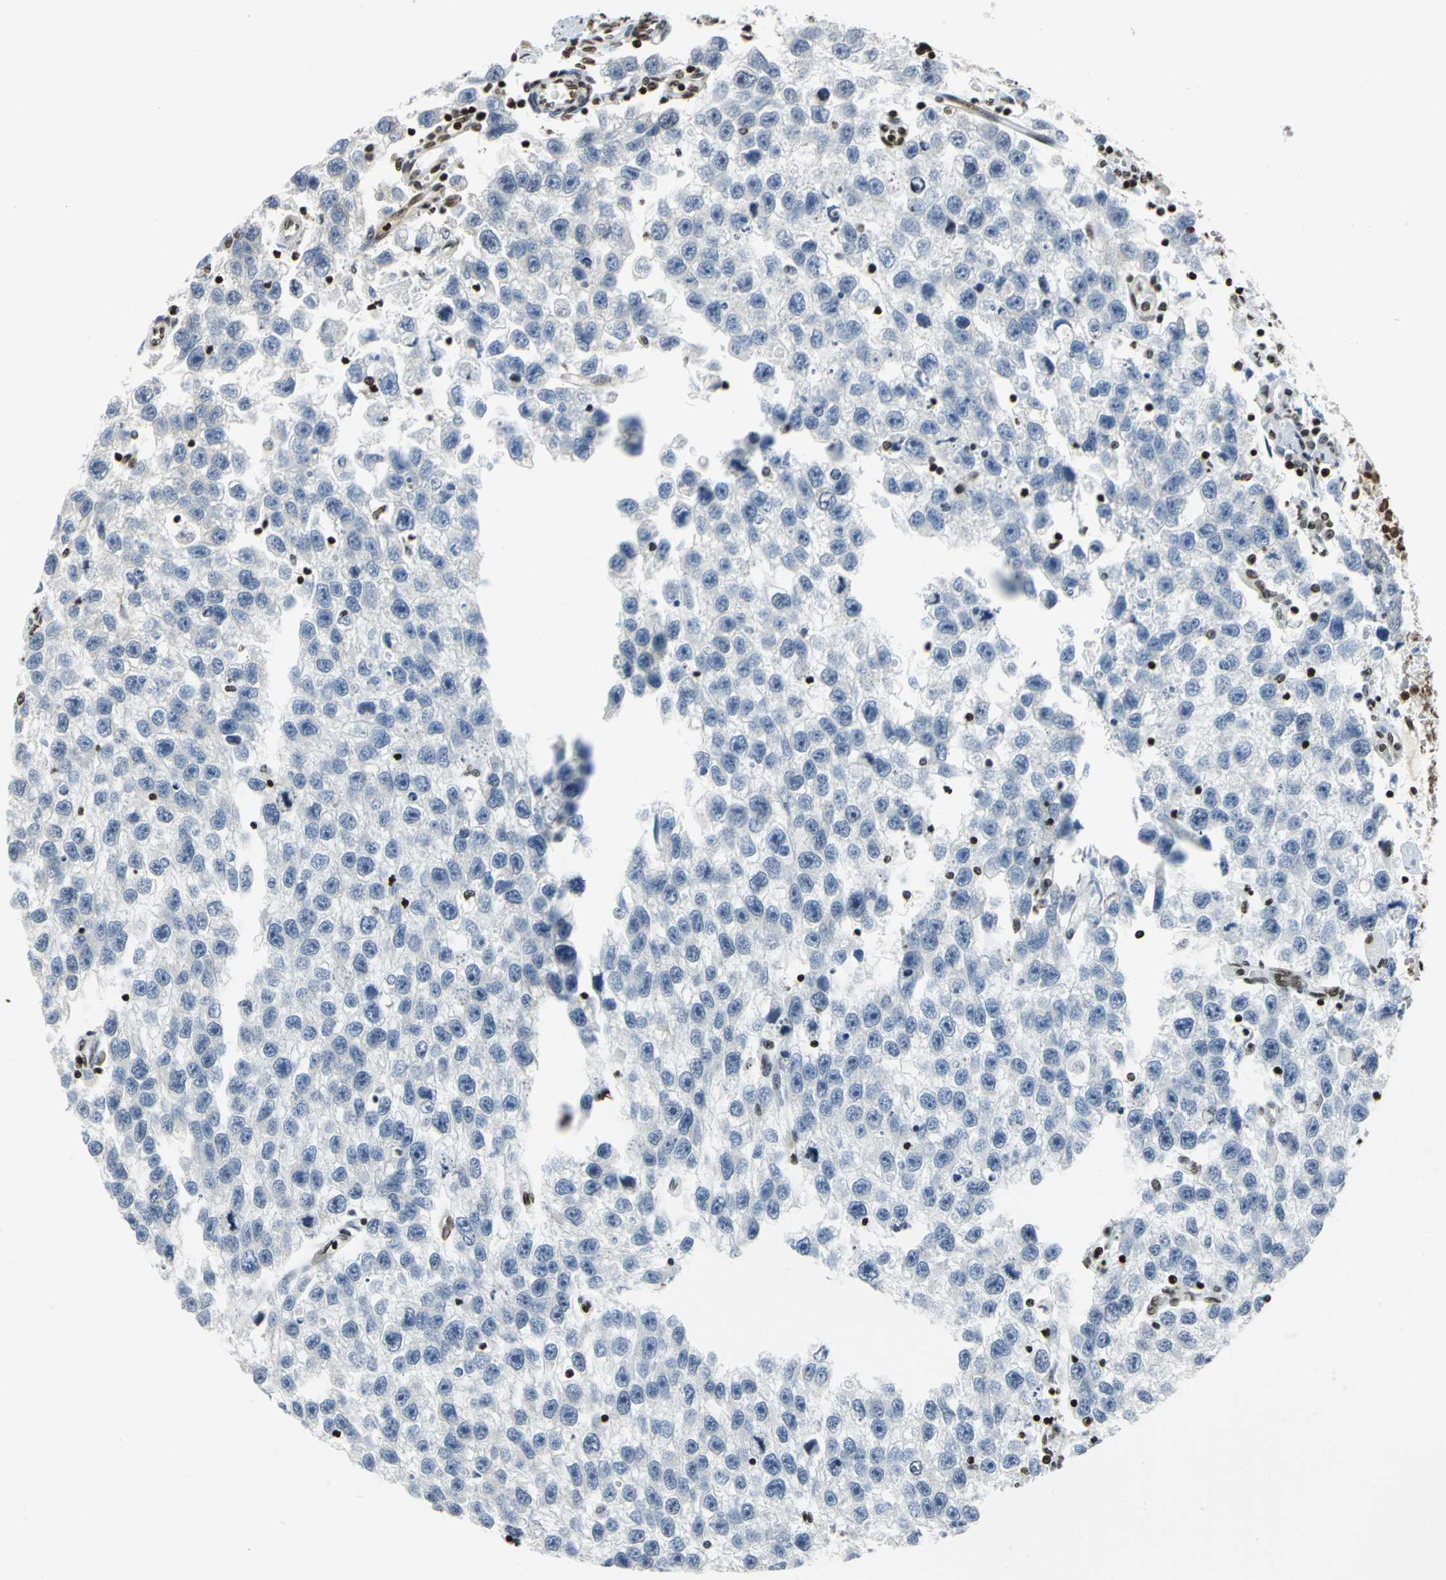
{"staining": {"intensity": "negative", "quantity": "none", "location": "none"}, "tissue": "testis cancer", "cell_type": "Tumor cells", "image_type": "cancer", "snomed": [{"axis": "morphology", "description": "Seminoma, NOS"}, {"axis": "topography", "description": "Testis"}], "caption": "DAB (3,3'-diaminobenzidine) immunohistochemical staining of testis seminoma shows no significant expression in tumor cells.", "gene": "HMGB1", "patient": {"sex": "male", "age": 33}}